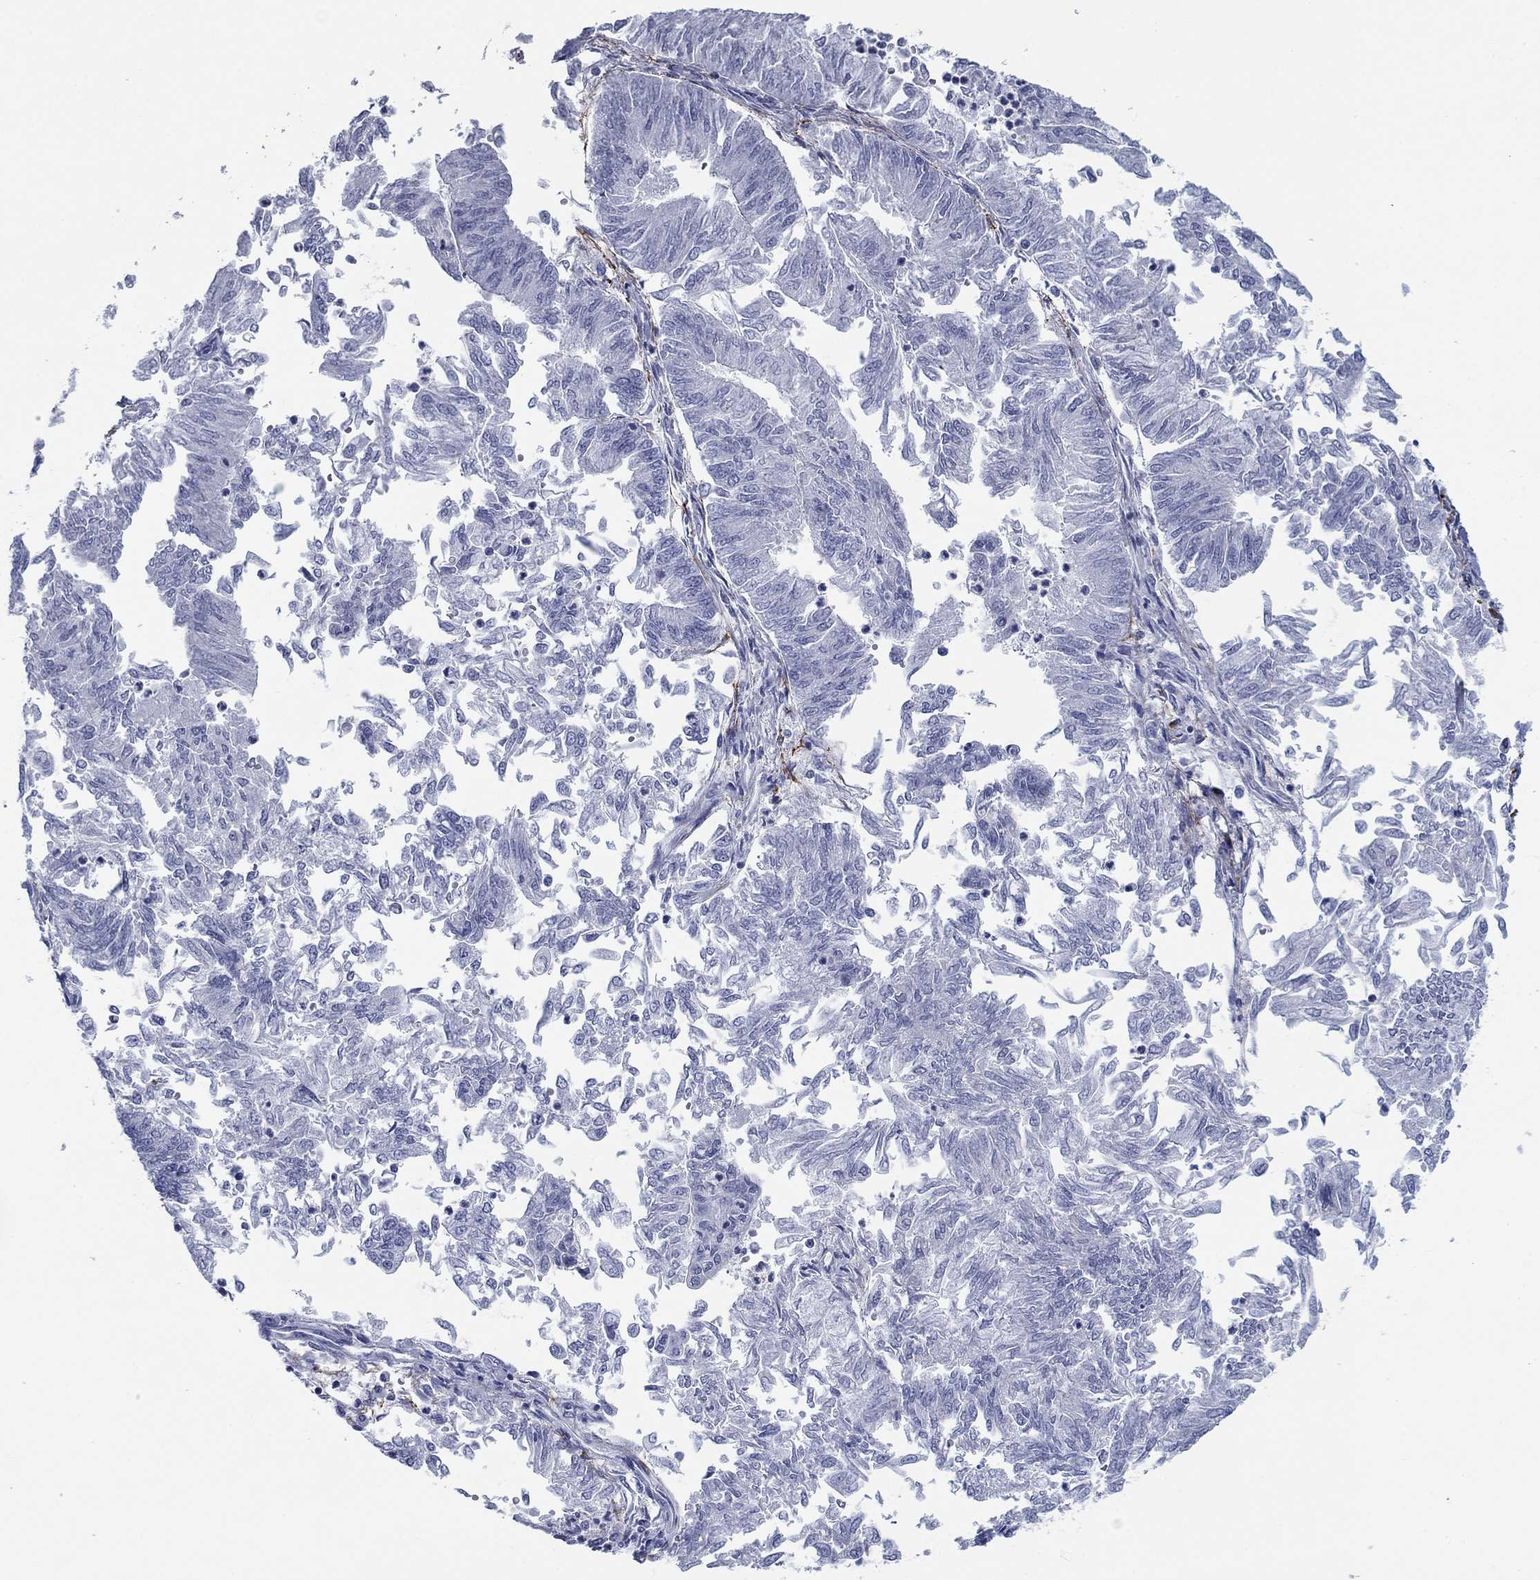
{"staining": {"intensity": "negative", "quantity": "none", "location": "none"}, "tissue": "endometrial cancer", "cell_type": "Tumor cells", "image_type": "cancer", "snomed": [{"axis": "morphology", "description": "Adenocarcinoma, NOS"}, {"axis": "topography", "description": "Endometrium"}], "caption": "Histopathology image shows no protein expression in tumor cells of endometrial cancer (adenocarcinoma) tissue.", "gene": "PDYN", "patient": {"sex": "female", "age": 59}}